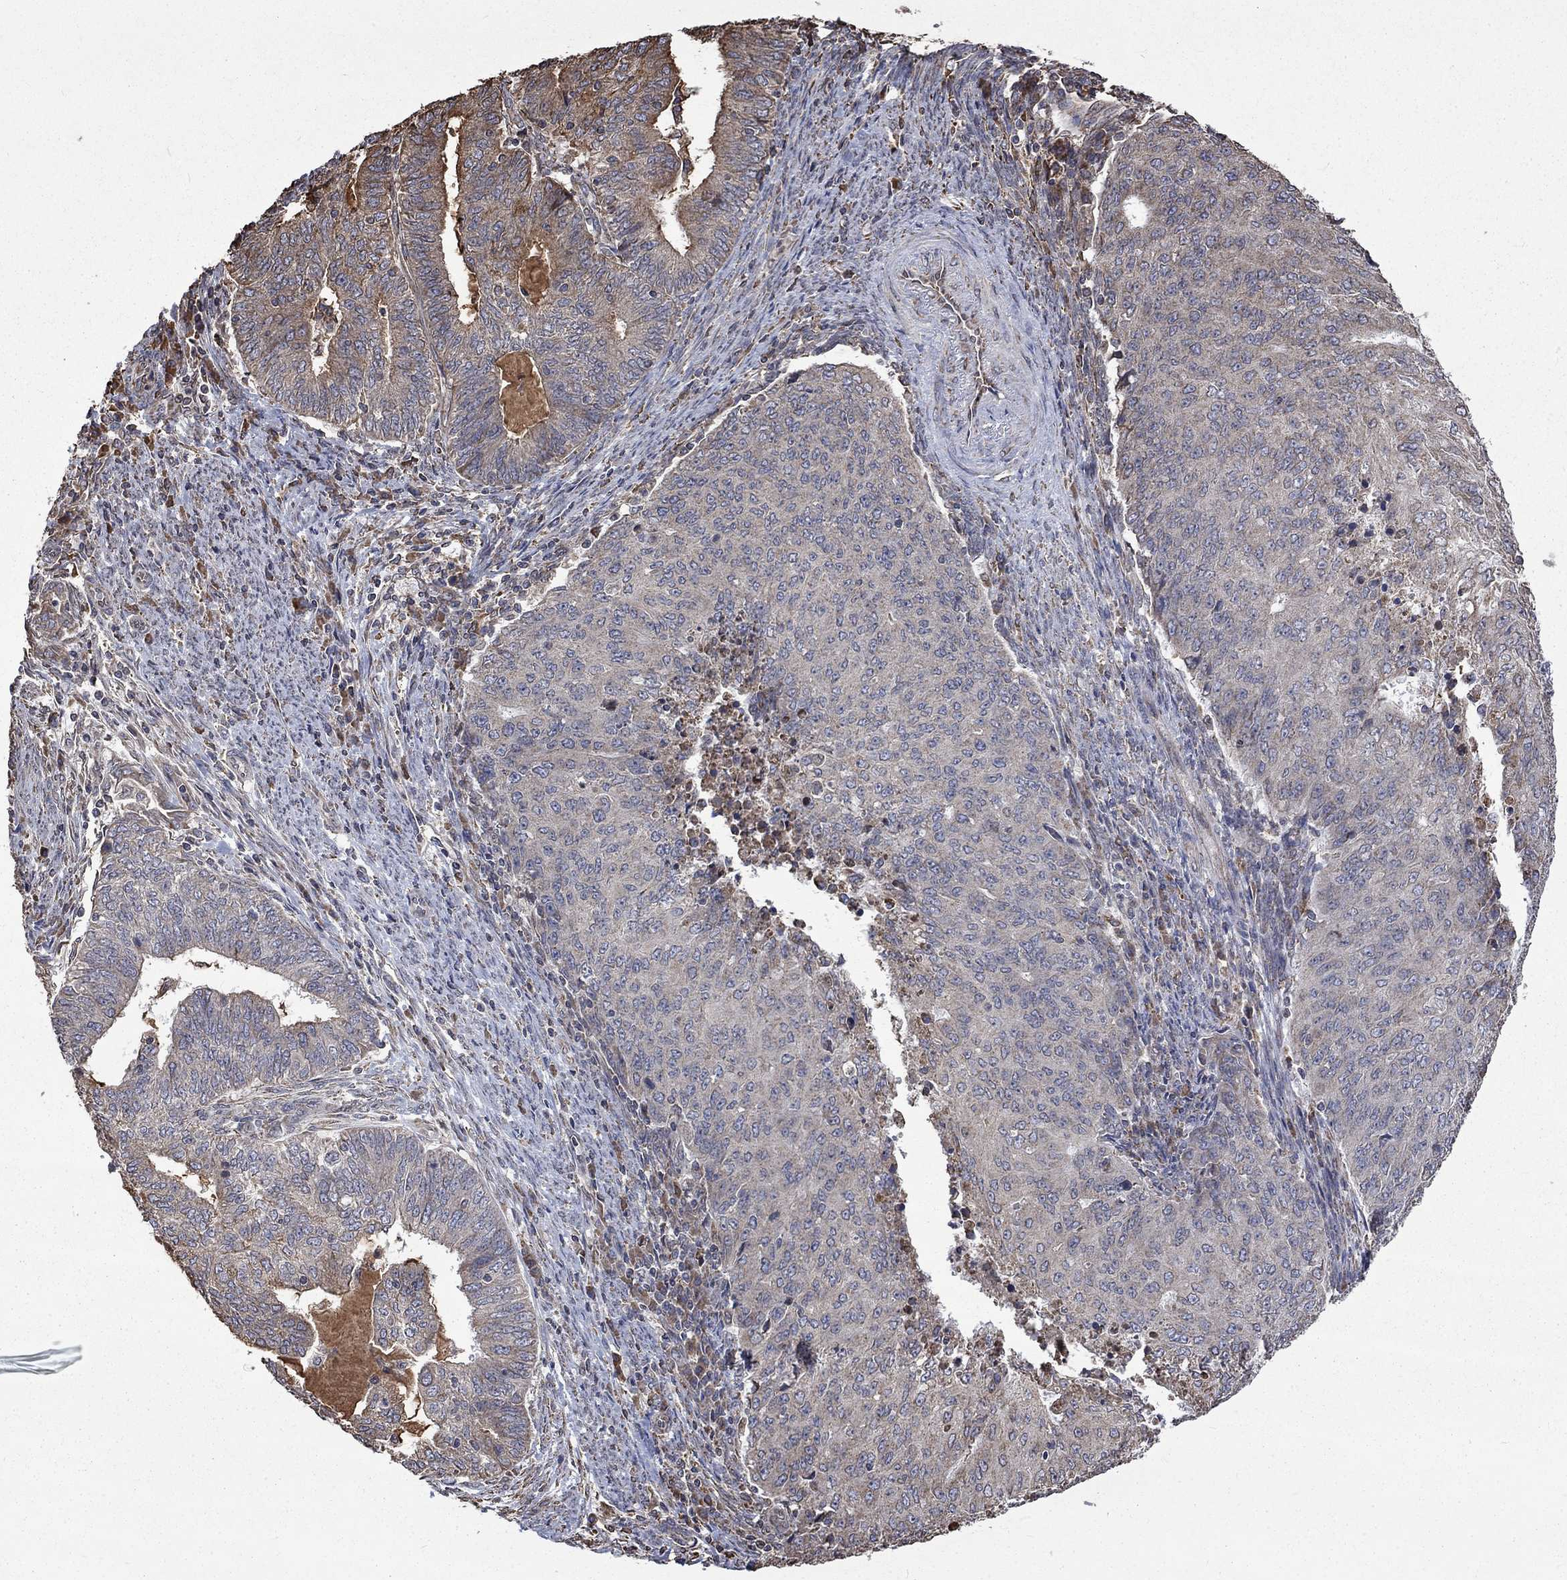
{"staining": {"intensity": "moderate", "quantity": "<25%", "location": "cytoplasmic/membranous"}, "tissue": "endometrial cancer", "cell_type": "Tumor cells", "image_type": "cancer", "snomed": [{"axis": "morphology", "description": "Adenocarcinoma, NOS"}, {"axis": "topography", "description": "Endometrium"}], "caption": "The immunohistochemical stain shows moderate cytoplasmic/membranous positivity in tumor cells of endometrial cancer tissue.", "gene": "ESRRA", "patient": {"sex": "female", "age": 82}}